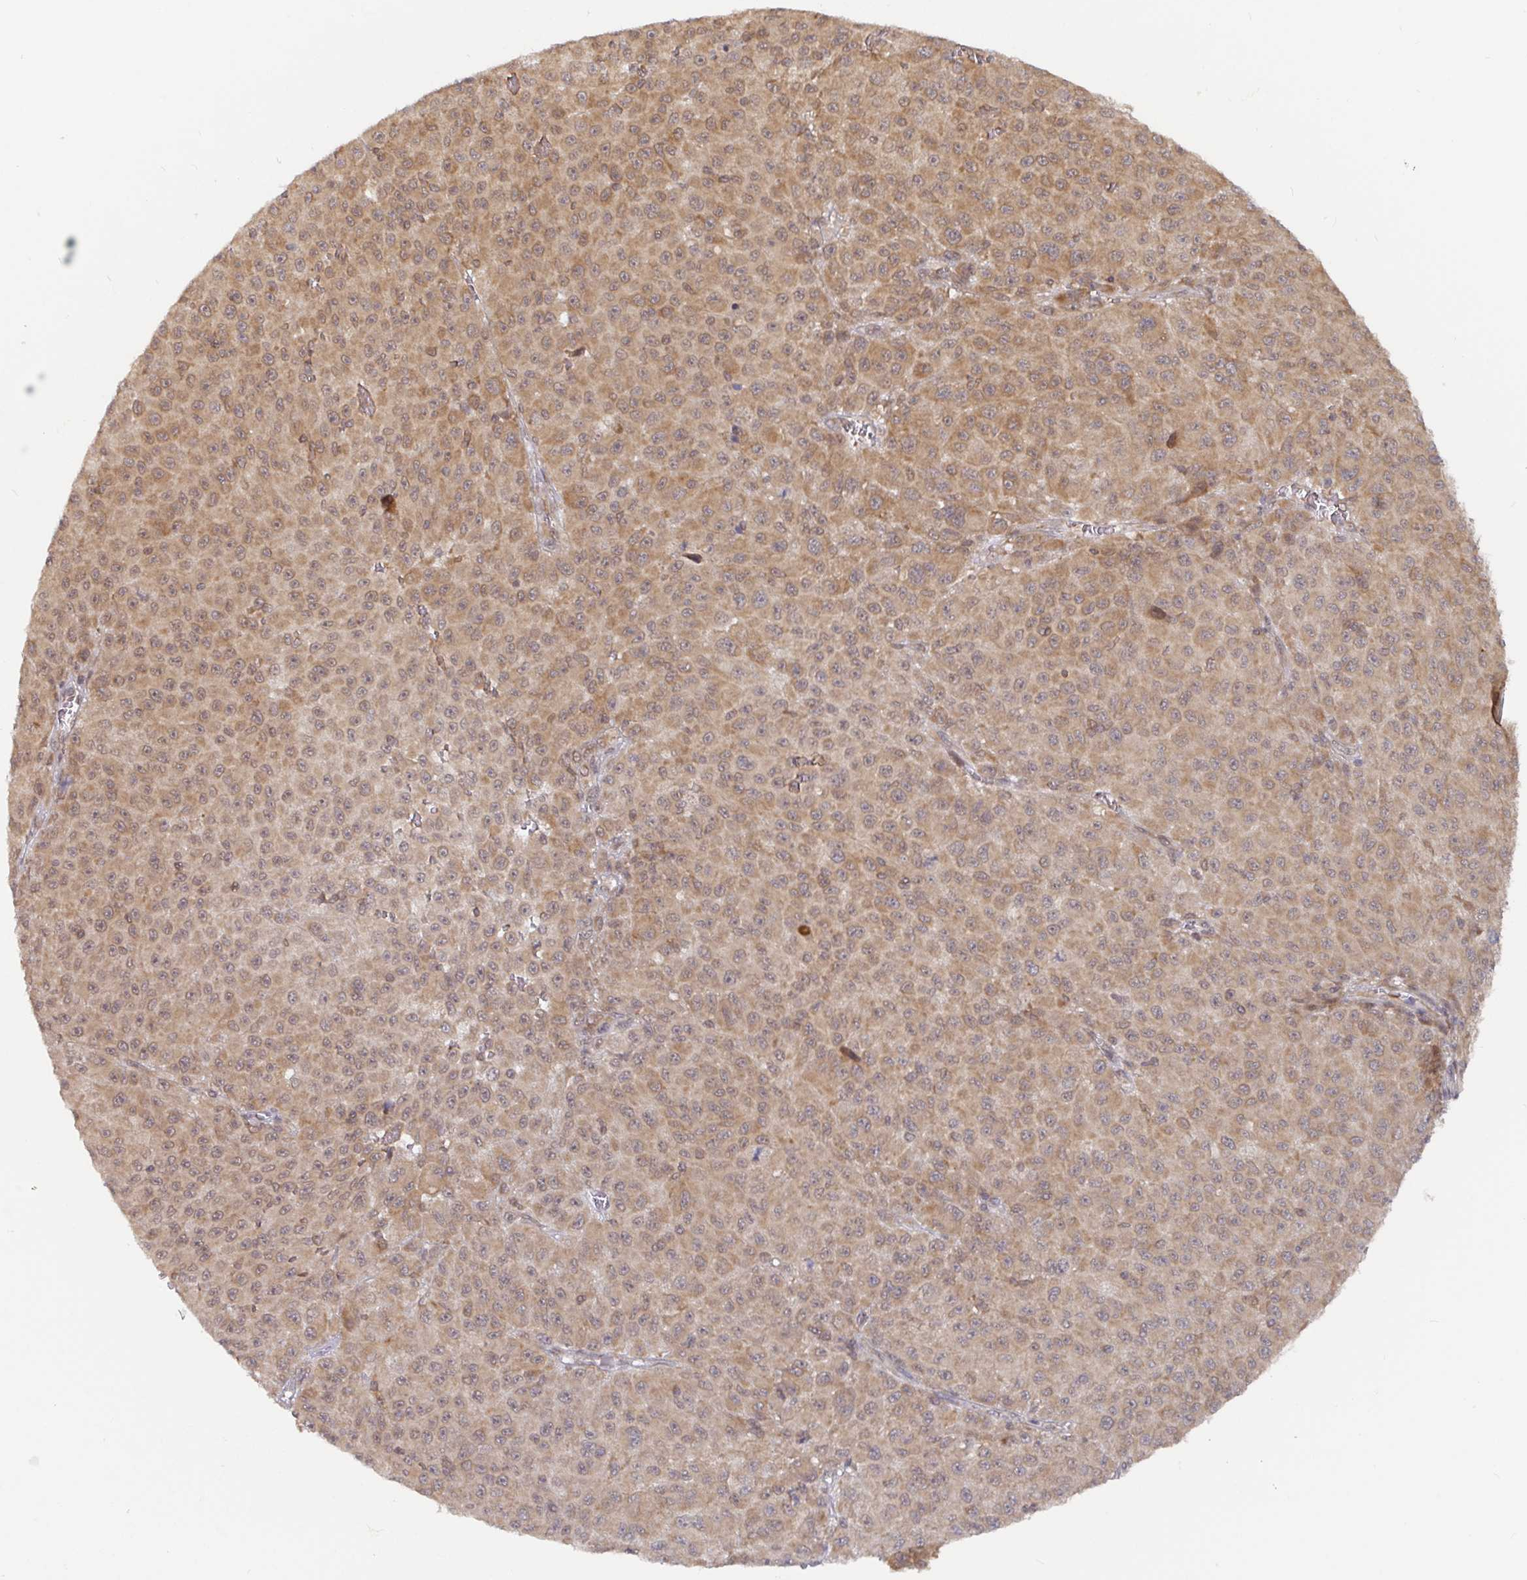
{"staining": {"intensity": "moderate", "quantity": ">75%", "location": "cytoplasmic/membranous"}, "tissue": "melanoma", "cell_type": "Tumor cells", "image_type": "cancer", "snomed": [{"axis": "morphology", "description": "Malignant melanoma, NOS"}, {"axis": "topography", "description": "Skin"}], "caption": "A brown stain labels moderate cytoplasmic/membranous positivity of a protein in malignant melanoma tumor cells. Immunohistochemistry (ihc) stains the protein in brown and the nuclei are stained blue.", "gene": "ALG1", "patient": {"sex": "male", "age": 73}}